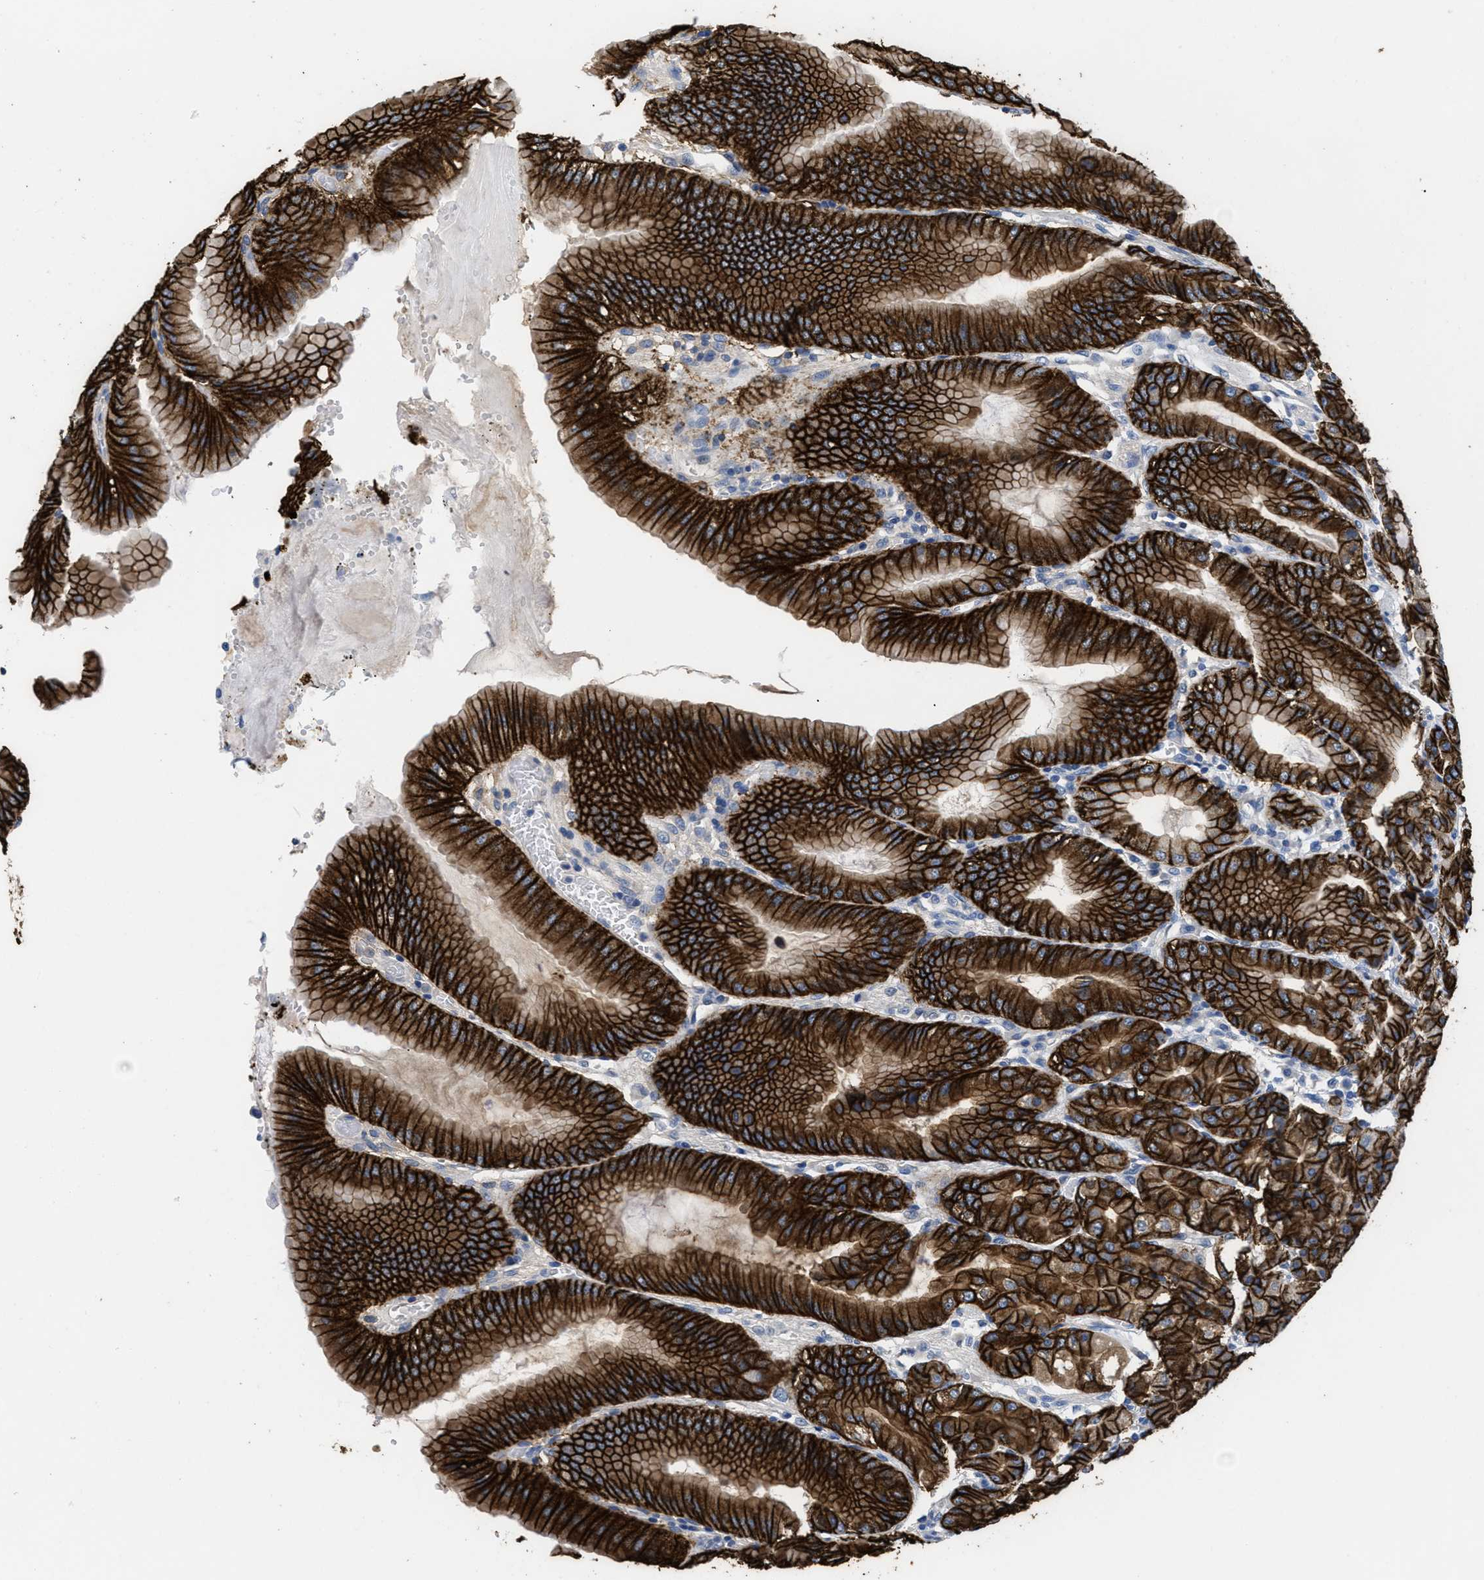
{"staining": {"intensity": "strong", "quantity": ">75%", "location": "cytoplasmic/membranous"}, "tissue": "stomach", "cell_type": "Glandular cells", "image_type": "normal", "snomed": [{"axis": "morphology", "description": "Normal tissue, NOS"}, {"axis": "topography", "description": "Stomach, lower"}], "caption": "A brown stain highlights strong cytoplasmic/membranous expression of a protein in glandular cells of benign human stomach. (IHC, brightfield microscopy, high magnification).", "gene": "CA9", "patient": {"sex": "male", "age": 71}}